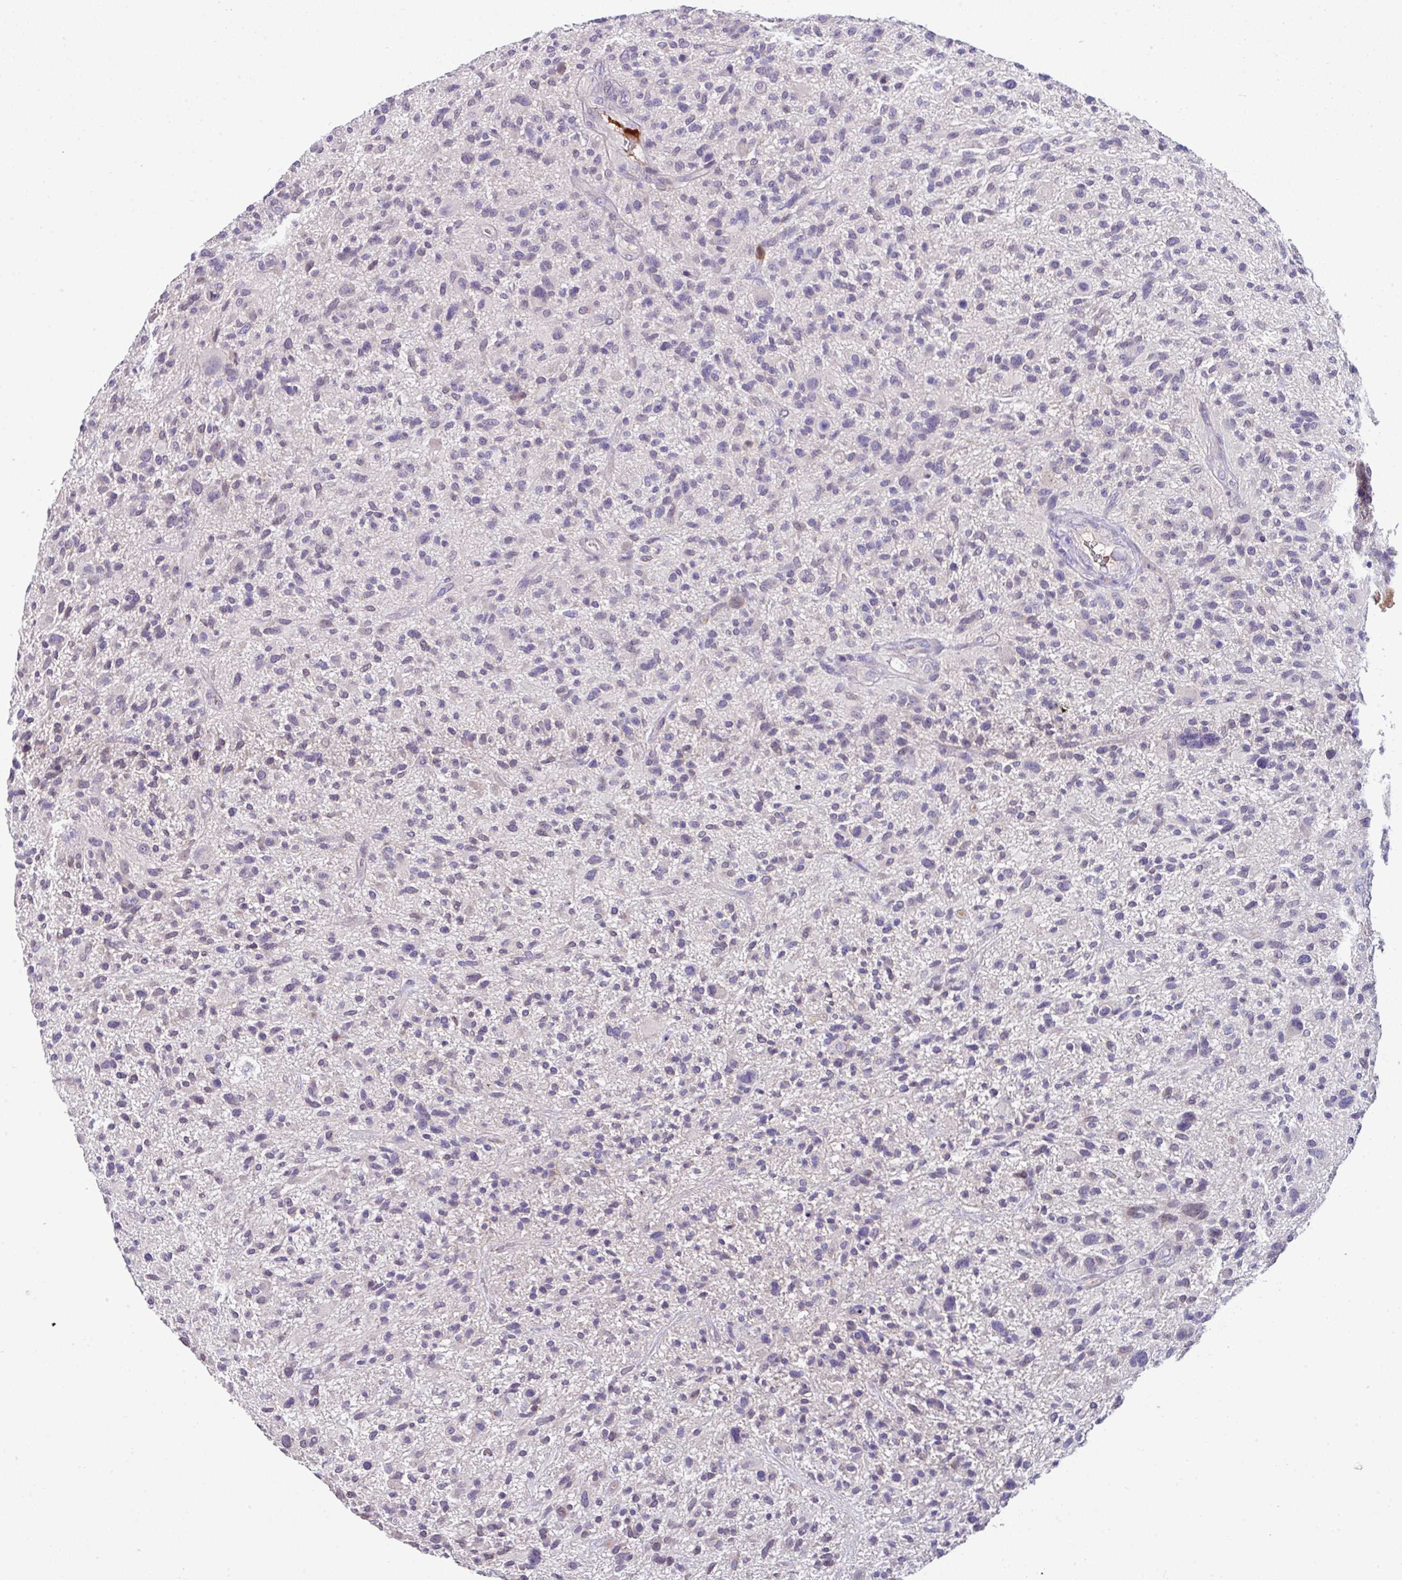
{"staining": {"intensity": "negative", "quantity": "none", "location": "none"}, "tissue": "glioma", "cell_type": "Tumor cells", "image_type": "cancer", "snomed": [{"axis": "morphology", "description": "Glioma, malignant, High grade"}, {"axis": "topography", "description": "Brain"}], "caption": "DAB immunohistochemical staining of high-grade glioma (malignant) shows no significant staining in tumor cells.", "gene": "SLAMF6", "patient": {"sex": "male", "age": 47}}